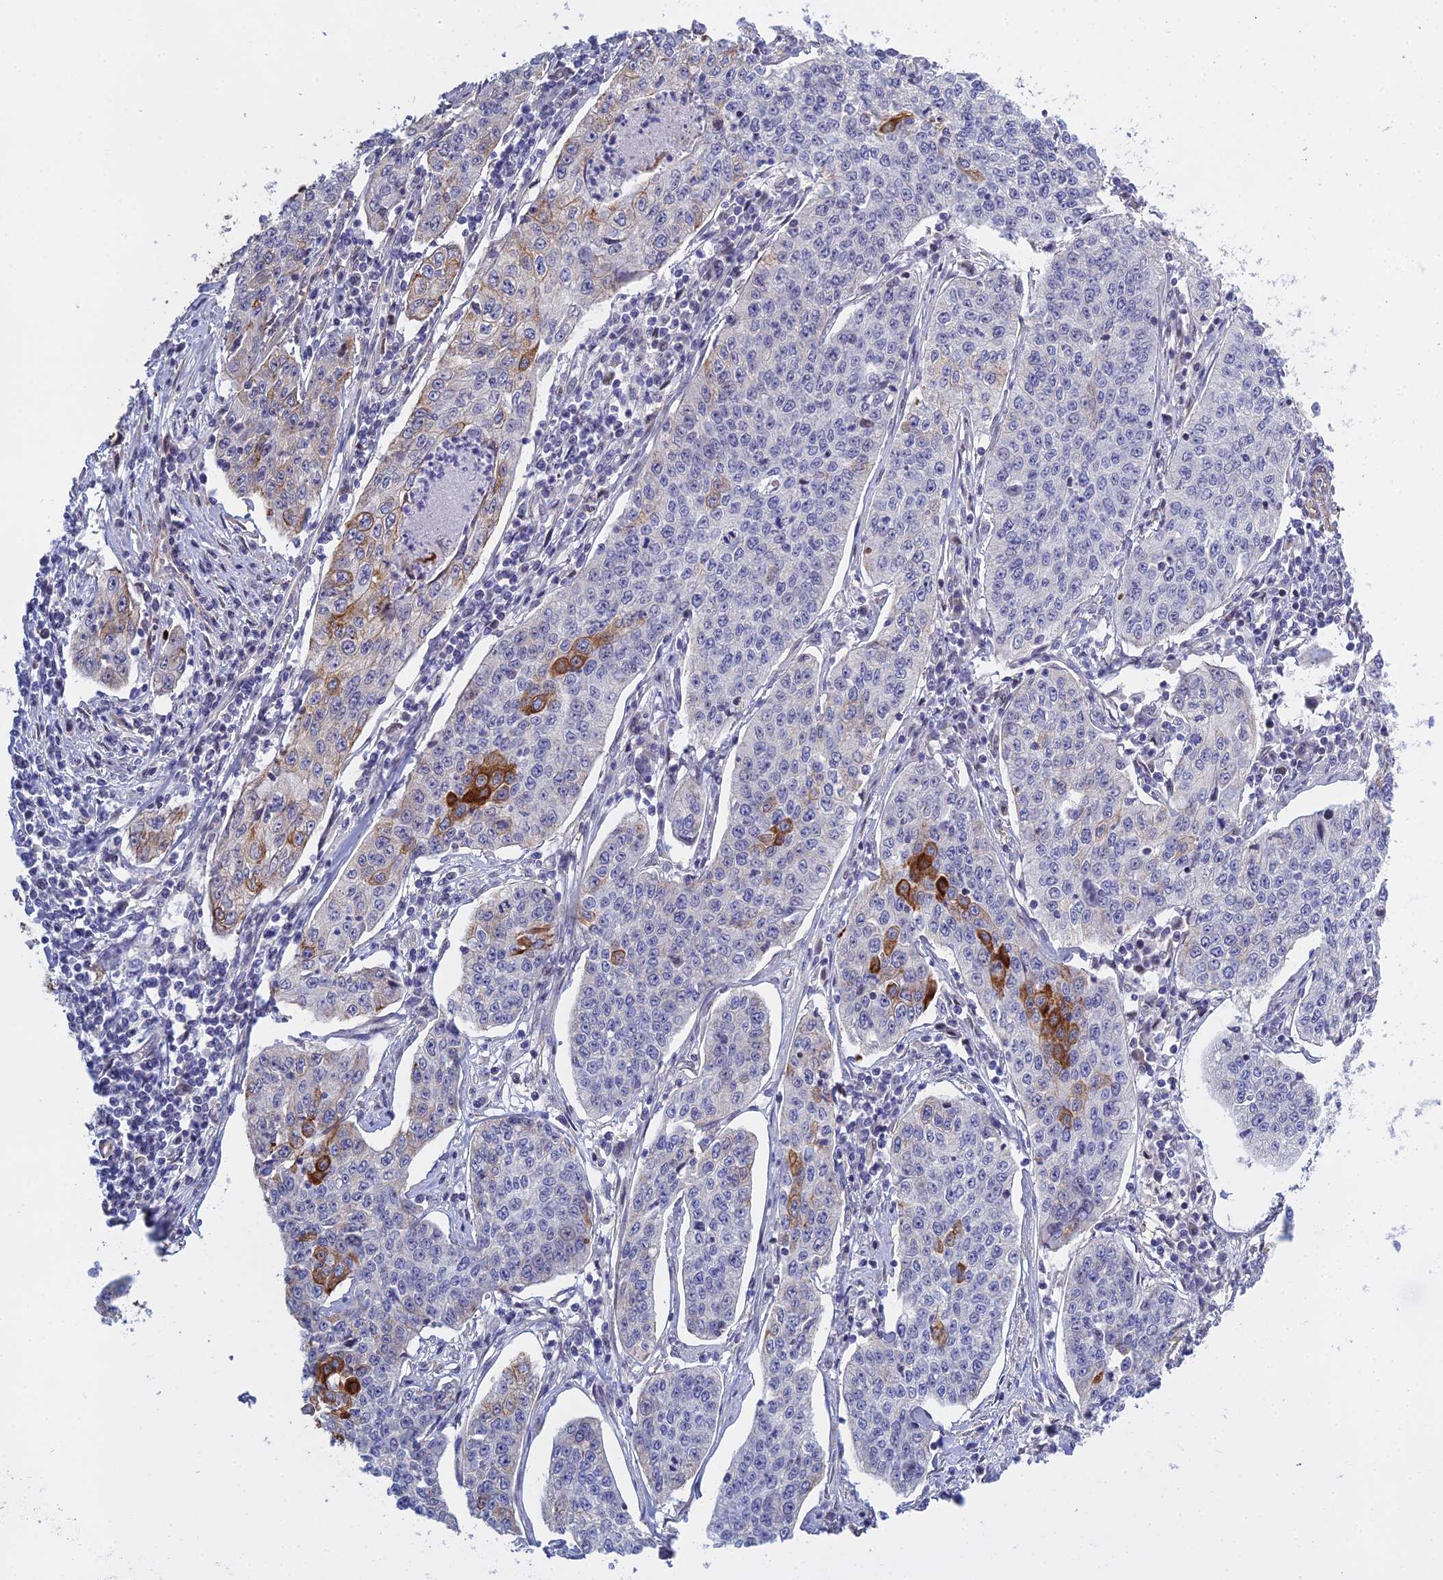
{"staining": {"intensity": "strong", "quantity": "<25%", "location": "cytoplasmic/membranous"}, "tissue": "cervical cancer", "cell_type": "Tumor cells", "image_type": "cancer", "snomed": [{"axis": "morphology", "description": "Squamous cell carcinoma, NOS"}, {"axis": "topography", "description": "Cervix"}], "caption": "Immunohistochemistry staining of cervical cancer, which reveals medium levels of strong cytoplasmic/membranous positivity in approximately <25% of tumor cells indicating strong cytoplasmic/membranous protein positivity. The staining was performed using DAB (brown) for protein detection and nuclei were counterstained in hematoxylin (blue).", "gene": "LZTS2", "patient": {"sex": "female", "age": 35}}